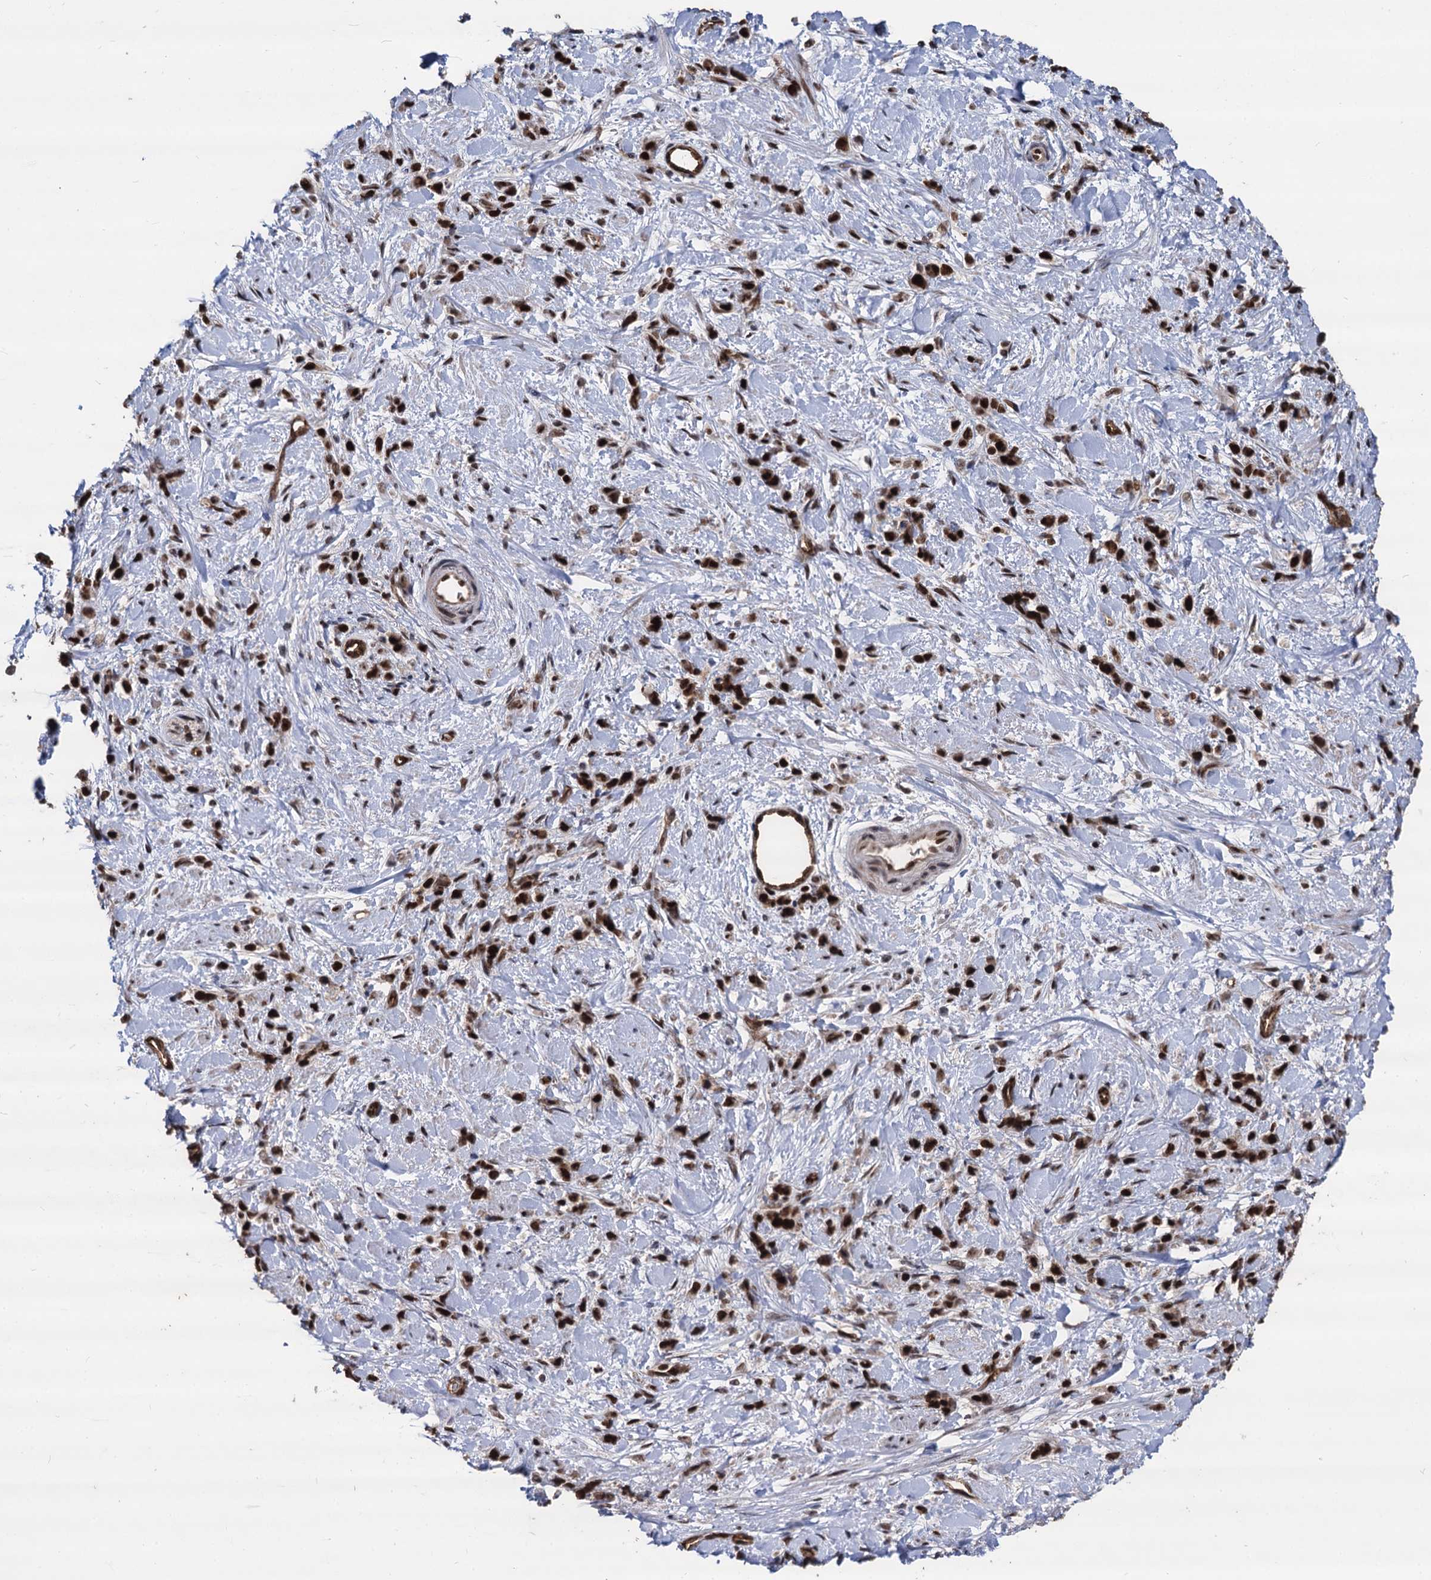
{"staining": {"intensity": "strong", "quantity": ">75%", "location": "nuclear"}, "tissue": "stomach cancer", "cell_type": "Tumor cells", "image_type": "cancer", "snomed": [{"axis": "morphology", "description": "Adenocarcinoma, NOS"}, {"axis": "topography", "description": "Stomach"}], "caption": "Immunohistochemistry (IHC) micrograph of neoplastic tissue: human stomach adenocarcinoma stained using immunohistochemistry (IHC) shows high levels of strong protein expression localized specifically in the nuclear of tumor cells, appearing as a nuclear brown color.", "gene": "GALNT11", "patient": {"sex": "female", "age": 60}}